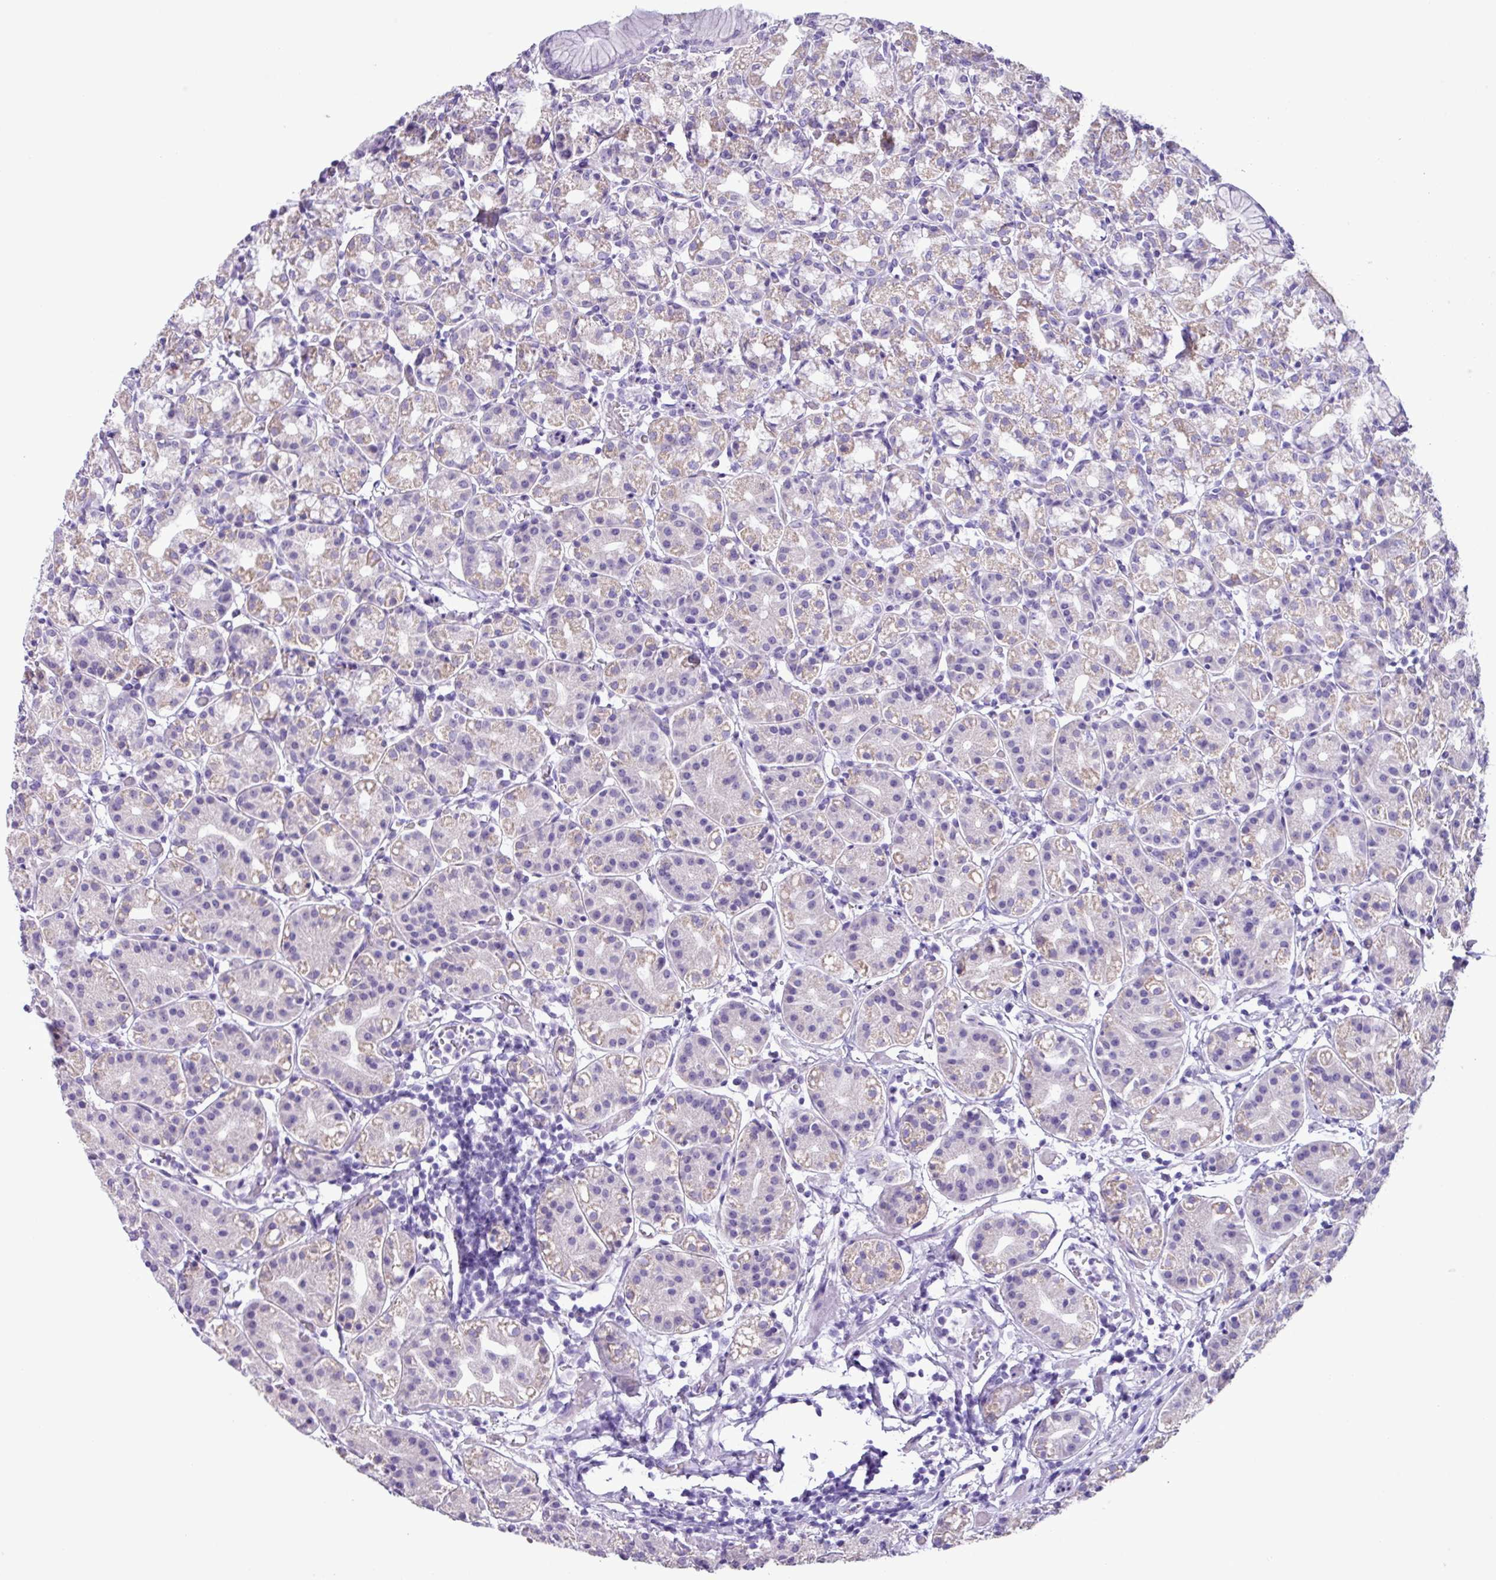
{"staining": {"intensity": "weak", "quantity": "25%-75%", "location": "cytoplasmic/membranous"}, "tissue": "stomach", "cell_type": "Glandular cells", "image_type": "normal", "snomed": [{"axis": "morphology", "description": "Normal tissue, NOS"}, {"axis": "topography", "description": "Stomach"}], "caption": "Protein staining of unremarkable stomach reveals weak cytoplasmic/membranous staining in approximately 25%-75% of glandular cells.", "gene": "AGO3", "patient": {"sex": "female", "age": 57}}